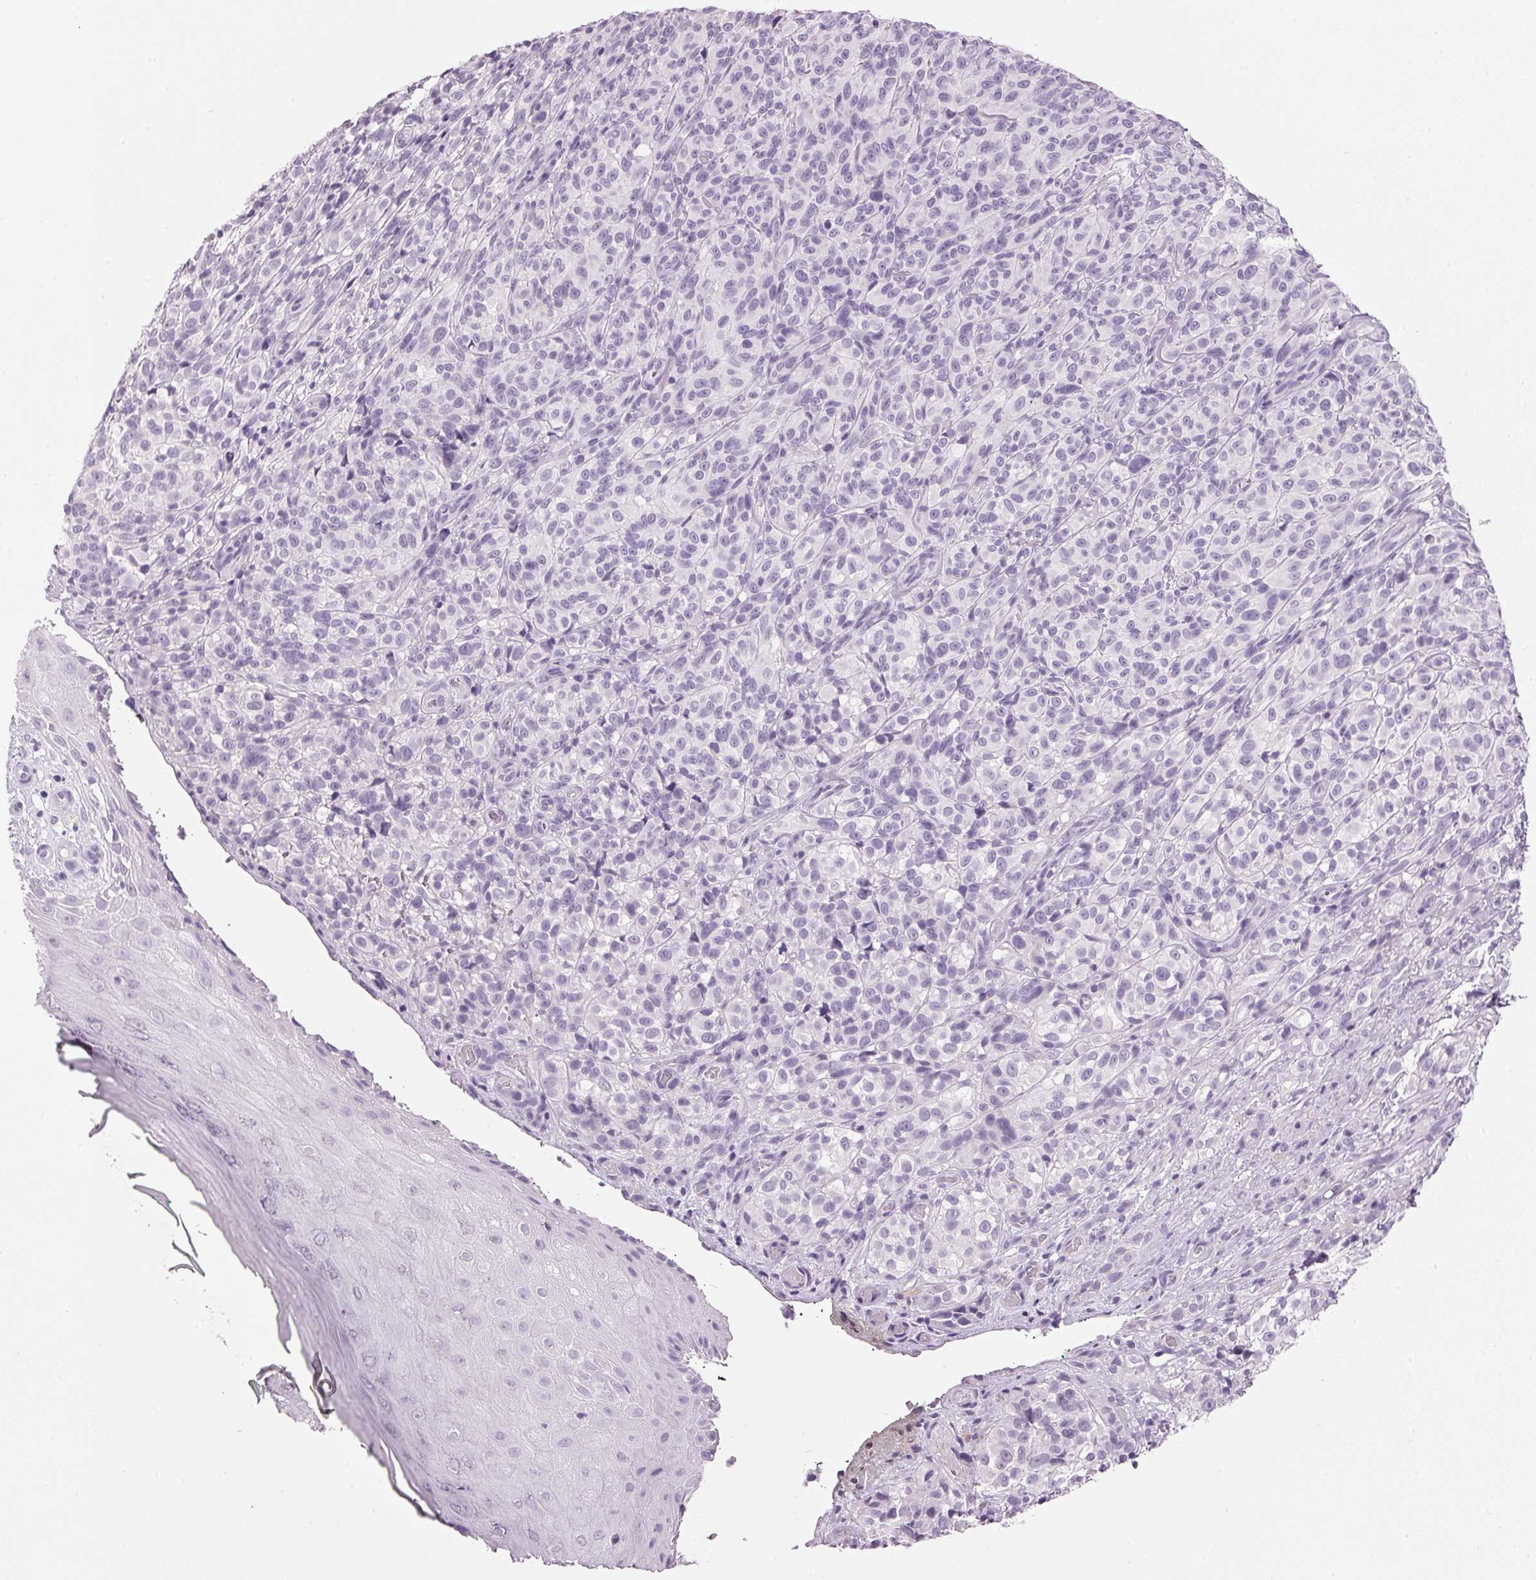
{"staining": {"intensity": "negative", "quantity": "none", "location": "none"}, "tissue": "melanoma", "cell_type": "Tumor cells", "image_type": "cancer", "snomed": [{"axis": "morphology", "description": "Malignant melanoma, NOS"}, {"axis": "topography", "description": "Skin"}], "caption": "Immunohistochemistry (IHC) image of neoplastic tissue: malignant melanoma stained with DAB displays no significant protein positivity in tumor cells. Nuclei are stained in blue.", "gene": "PPP1R1A", "patient": {"sex": "female", "age": 85}}